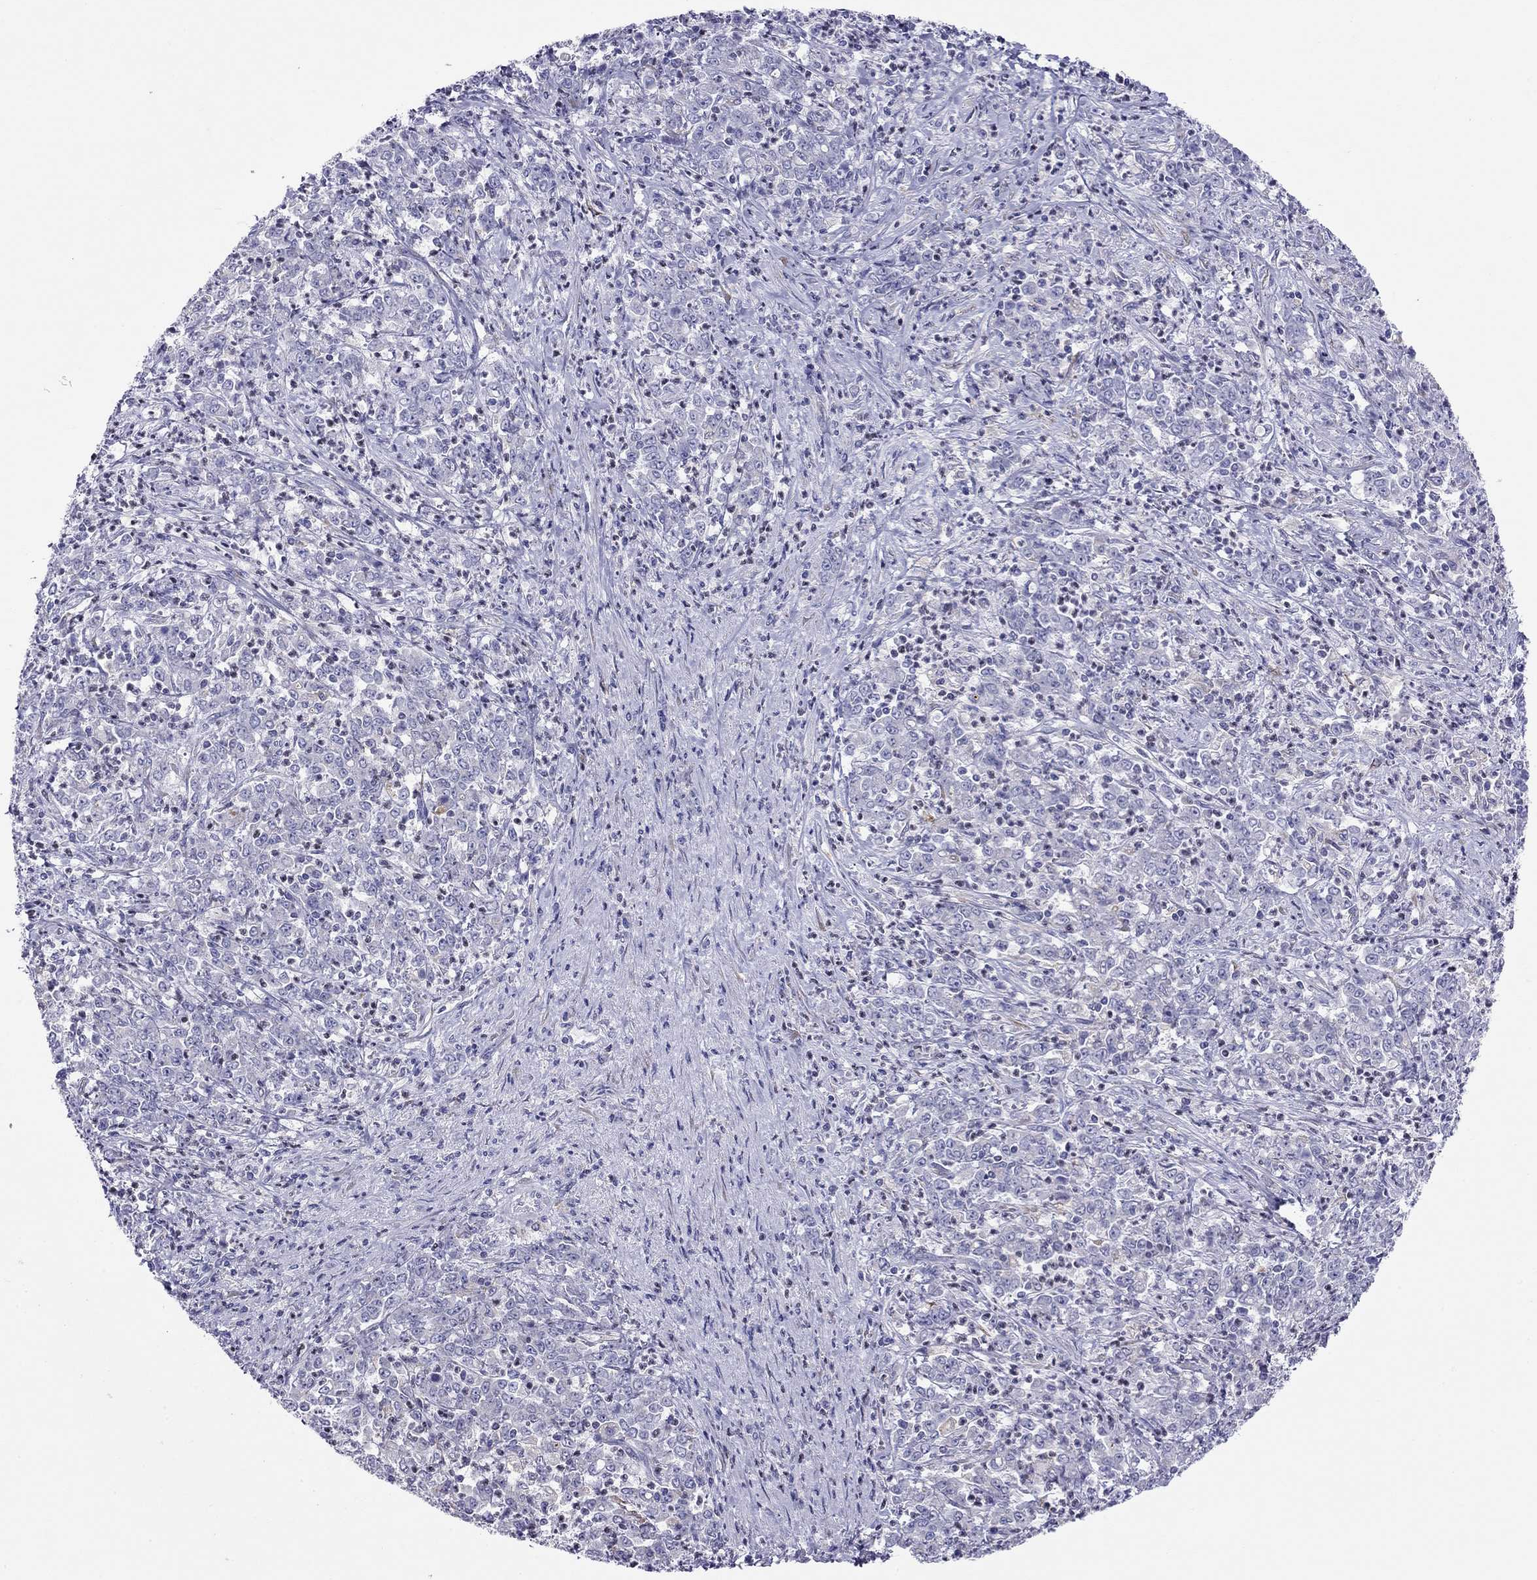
{"staining": {"intensity": "negative", "quantity": "none", "location": "none"}, "tissue": "stomach cancer", "cell_type": "Tumor cells", "image_type": "cancer", "snomed": [{"axis": "morphology", "description": "Adenocarcinoma, NOS"}, {"axis": "topography", "description": "Stomach, lower"}], "caption": "Immunohistochemistry of adenocarcinoma (stomach) exhibits no staining in tumor cells.", "gene": "SLC46A2", "patient": {"sex": "female", "age": 71}}